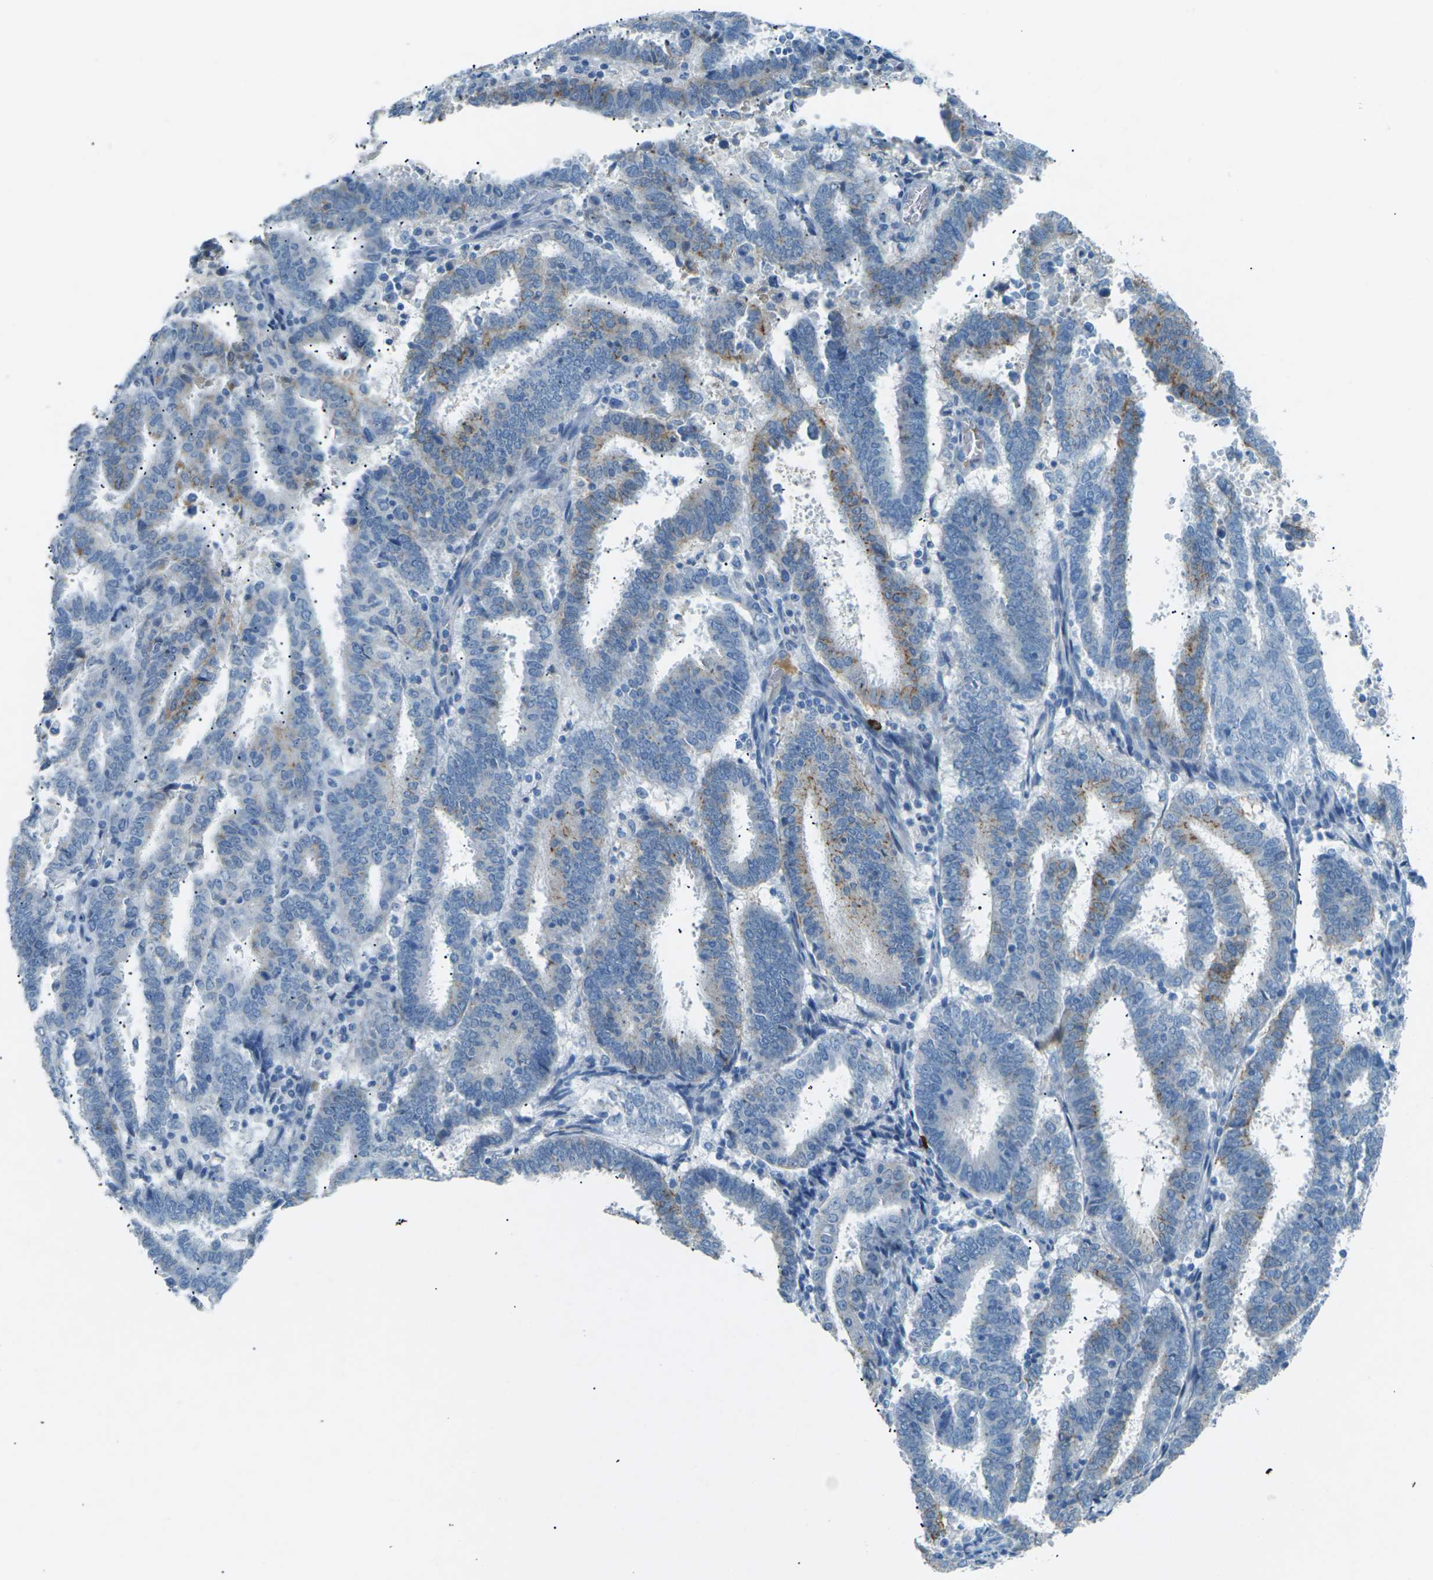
{"staining": {"intensity": "moderate", "quantity": "<25%", "location": "cytoplasmic/membranous"}, "tissue": "endometrial cancer", "cell_type": "Tumor cells", "image_type": "cancer", "snomed": [{"axis": "morphology", "description": "Adenocarcinoma, NOS"}, {"axis": "topography", "description": "Uterus"}], "caption": "Tumor cells demonstrate low levels of moderate cytoplasmic/membranous staining in about <25% of cells in human endometrial adenocarcinoma.", "gene": "CDH16", "patient": {"sex": "female", "age": 83}}